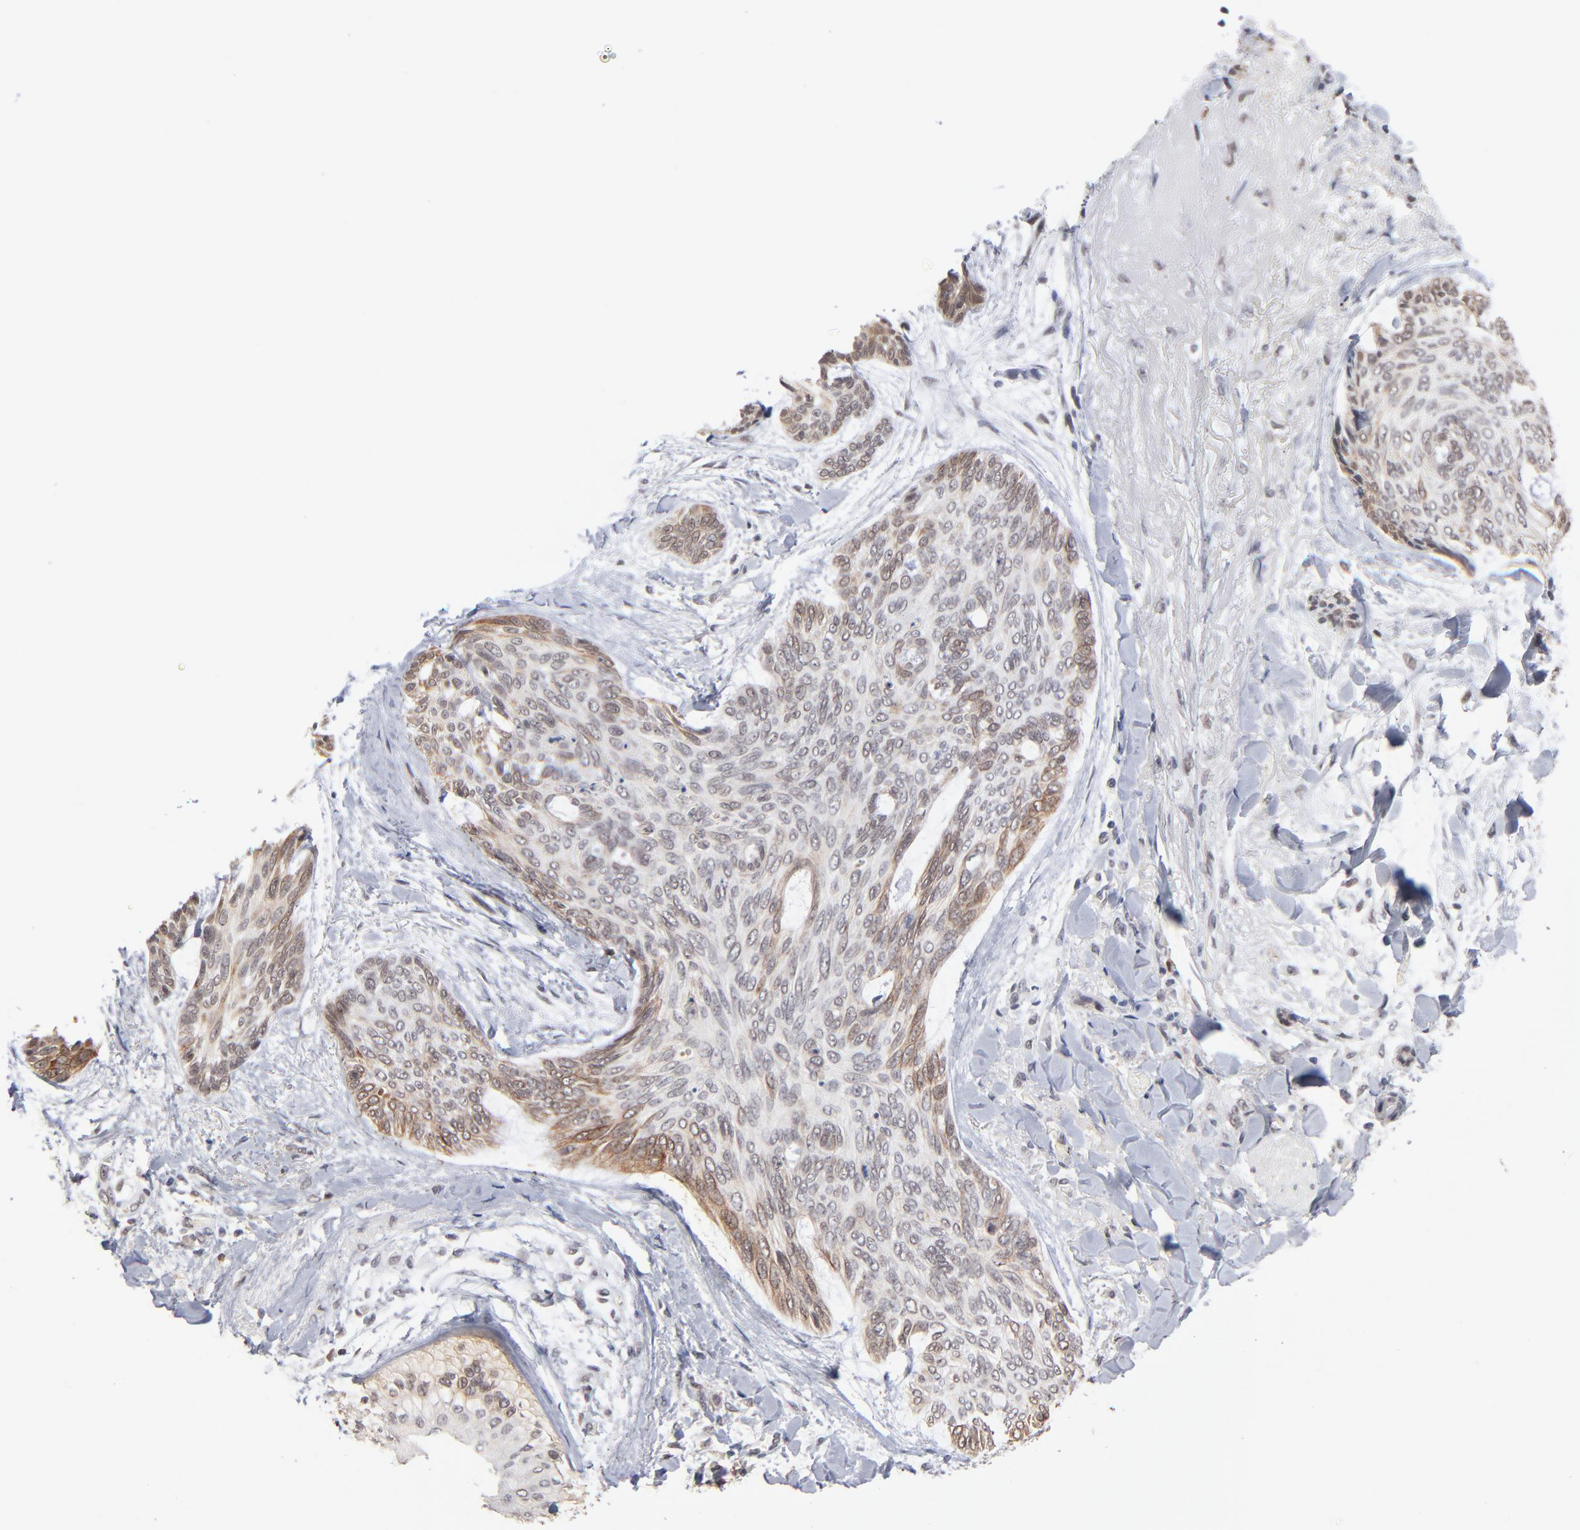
{"staining": {"intensity": "weak", "quantity": "<25%", "location": "cytoplasmic/membranous"}, "tissue": "skin cancer", "cell_type": "Tumor cells", "image_type": "cancer", "snomed": [{"axis": "morphology", "description": "Normal tissue, NOS"}, {"axis": "morphology", "description": "Basal cell carcinoma"}, {"axis": "topography", "description": "Skin"}], "caption": "The micrograph displays no significant positivity in tumor cells of skin cancer.", "gene": "MBIP", "patient": {"sex": "female", "age": 71}}